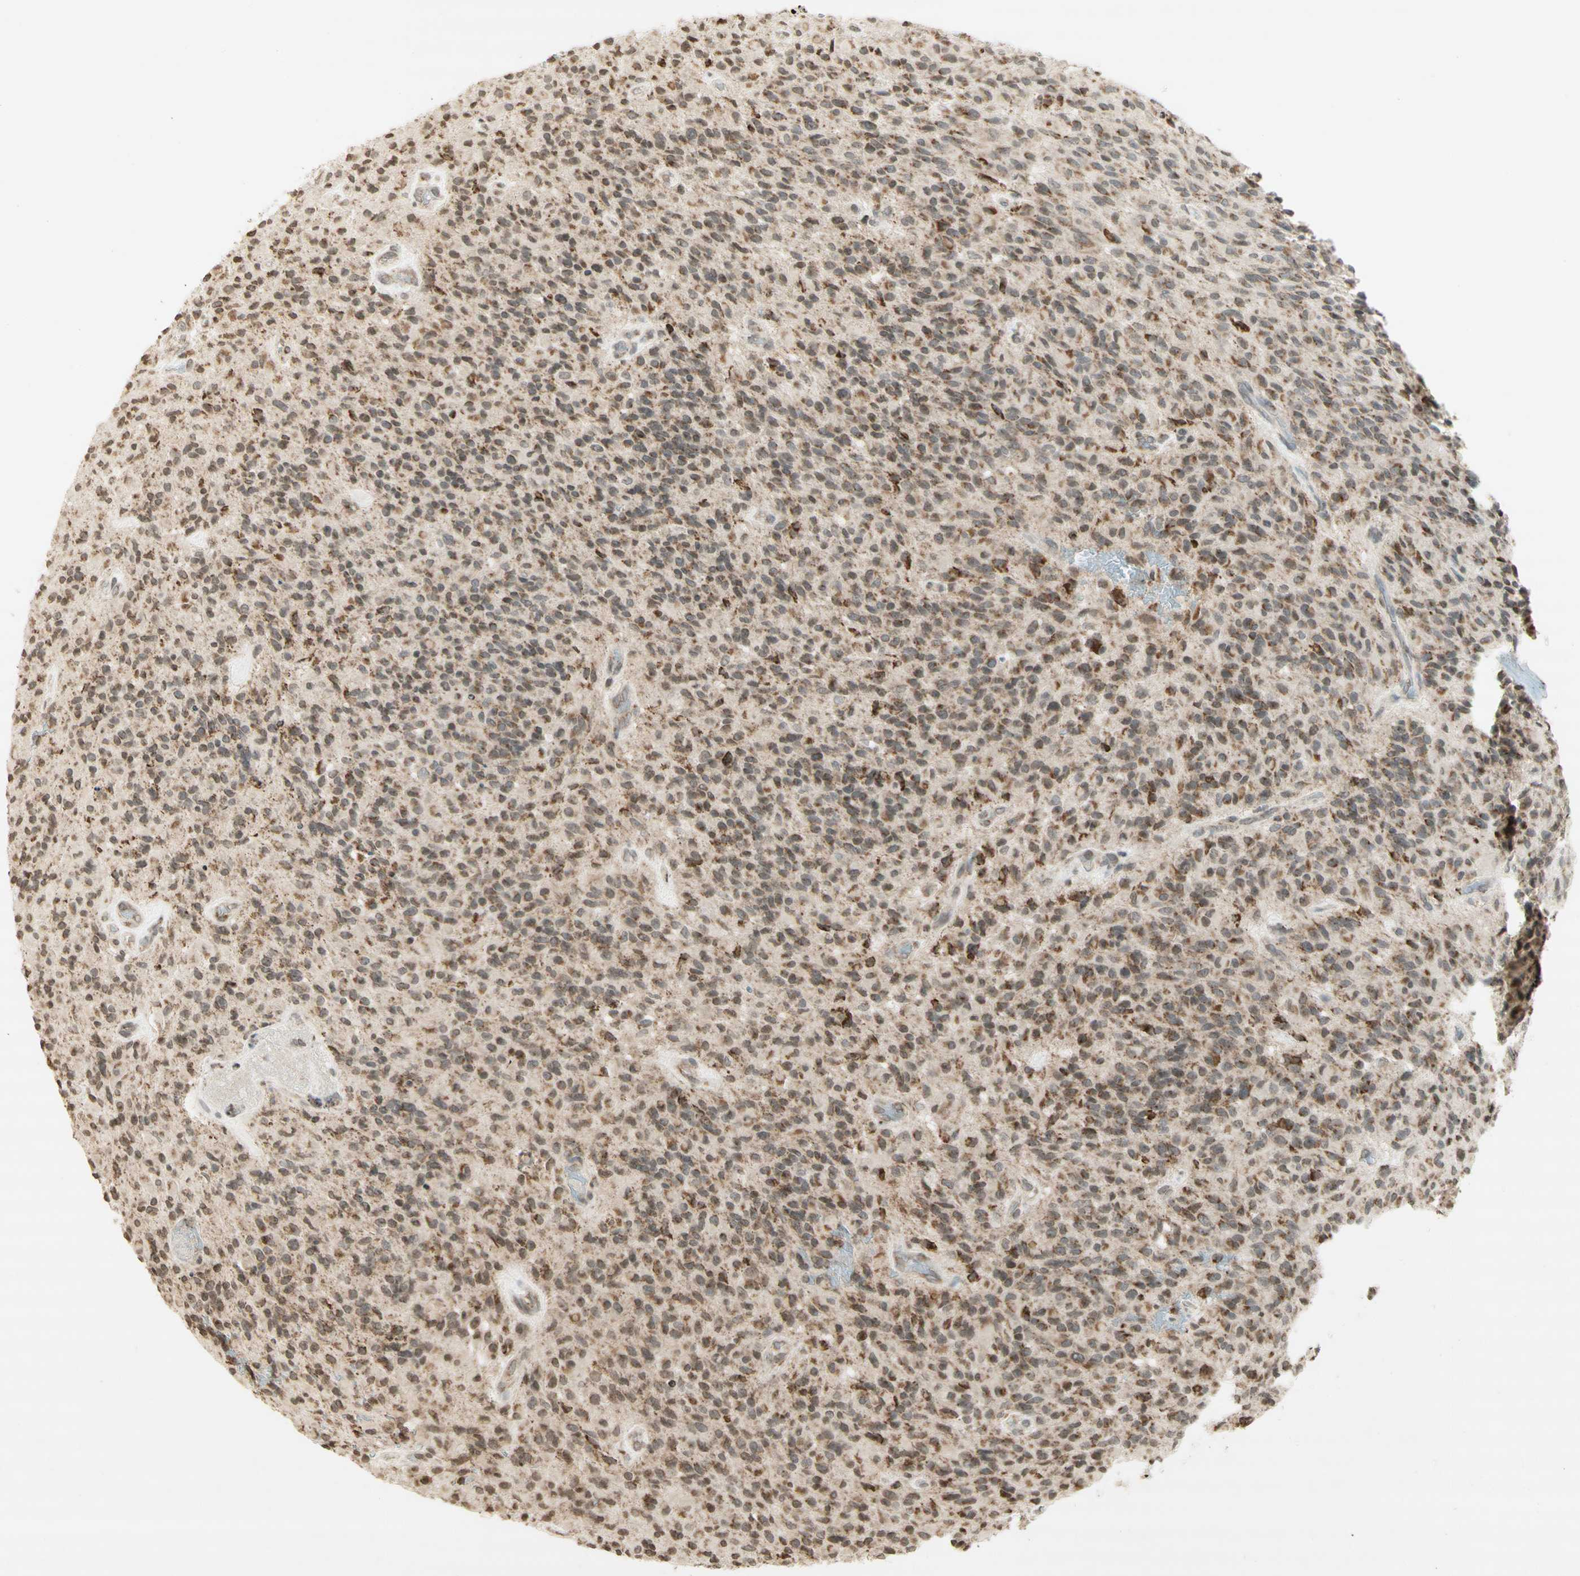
{"staining": {"intensity": "moderate", "quantity": "25%-75%", "location": "cytoplasmic/membranous,nuclear"}, "tissue": "glioma", "cell_type": "Tumor cells", "image_type": "cancer", "snomed": [{"axis": "morphology", "description": "Glioma, malignant, High grade"}, {"axis": "topography", "description": "Brain"}], "caption": "Malignant glioma (high-grade) was stained to show a protein in brown. There is medium levels of moderate cytoplasmic/membranous and nuclear positivity in approximately 25%-75% of tumor cells.", "gene": "CCNI", "patient": {"sex": "male", "age": 71}}